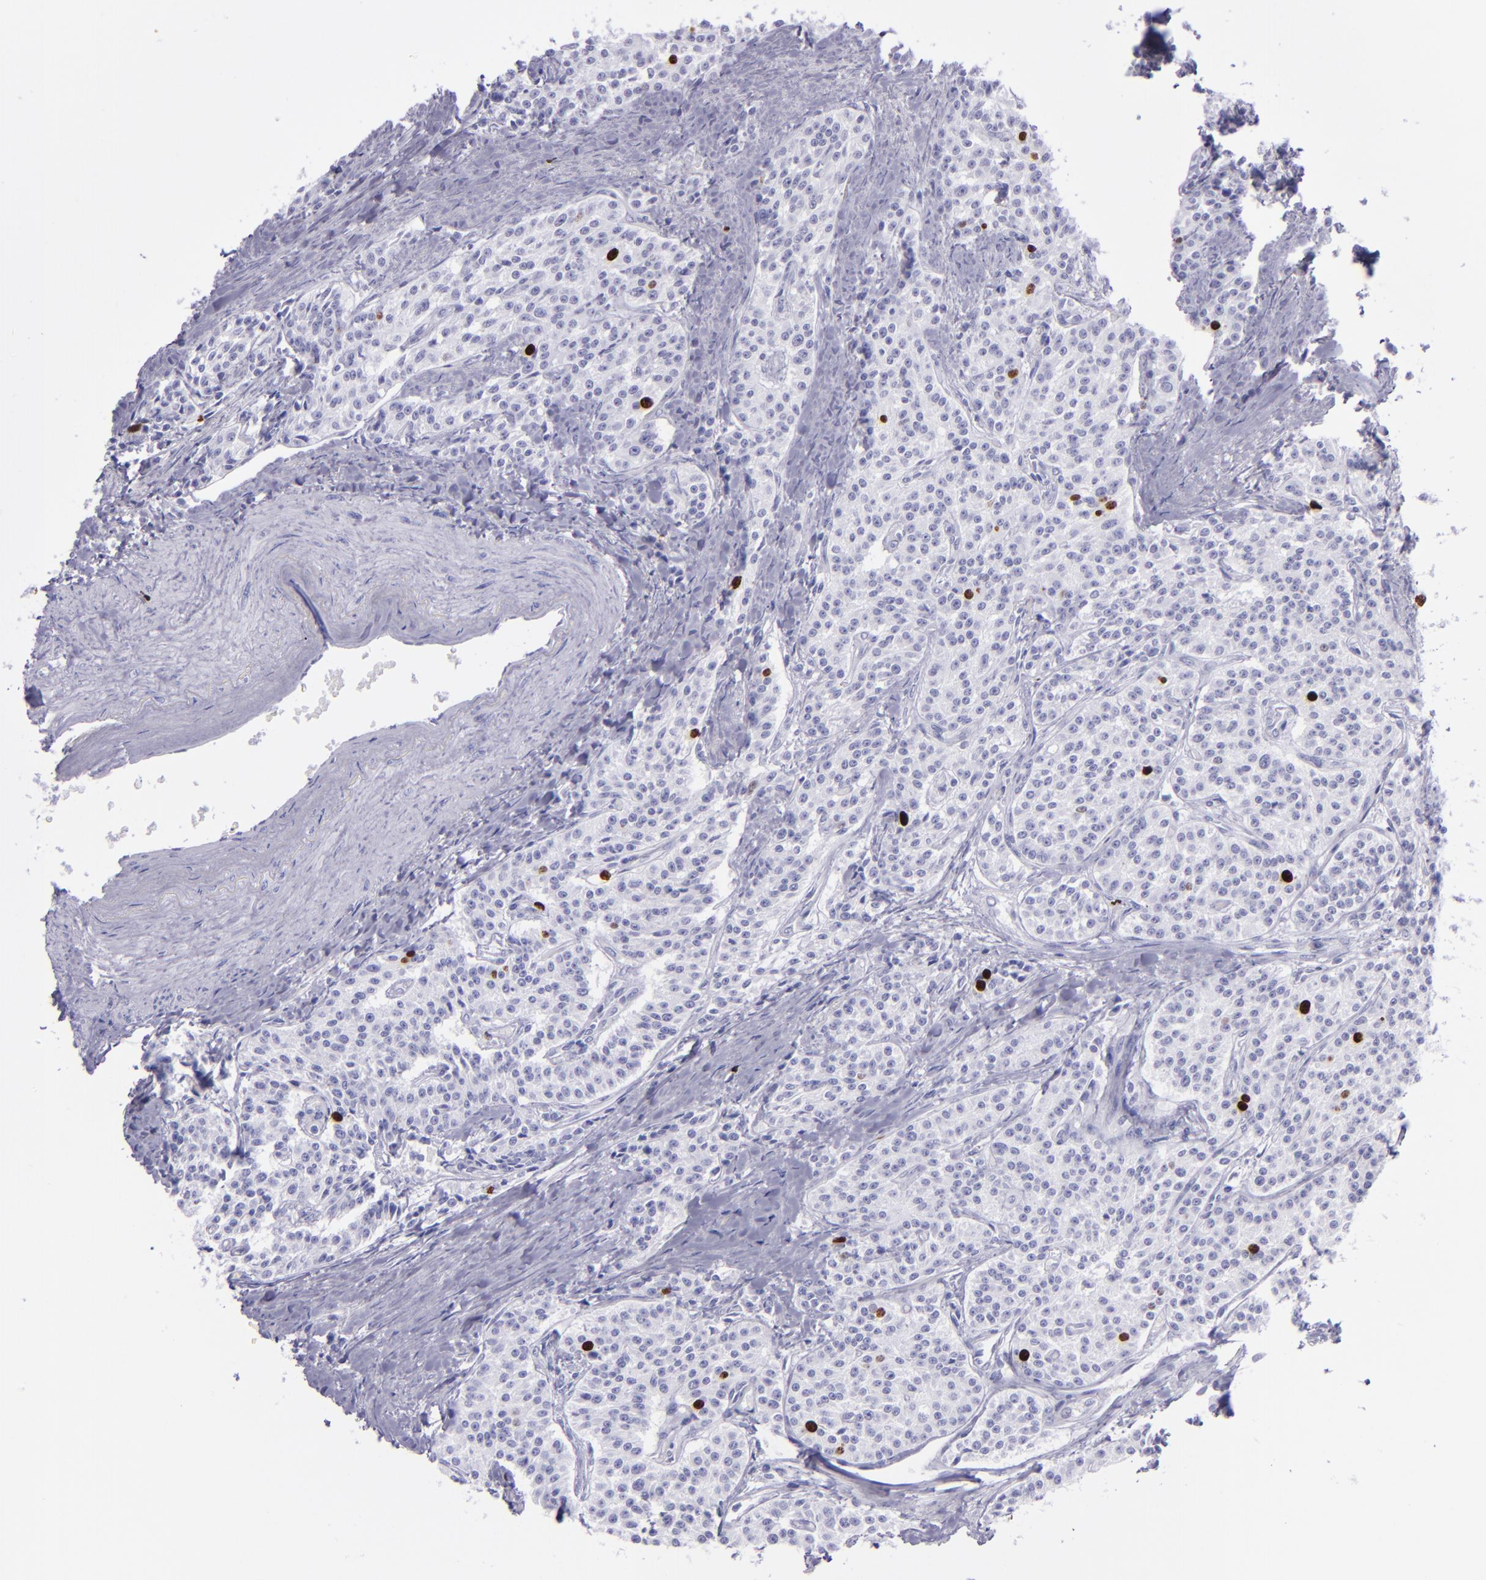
{"staining": {"intensity": "strong", "quantity": "<25%", "location": "nuclear"}, "tissue": "carcinoid", "cell_type": "Tumor cells", "image_type": "cancer", "snomed": [{"axis": "morphology", "description": "Carcinoid, malignant, NOS"}, {"axis": "topography", "description": "Stomach"}], "caption": "About <25% of tumor cells in malignant carcinoid demonstrate strong nuclear protein expression as visualized by brown immunohistochemical staining.", "gene": "TOP2A", "patient": {"sex": "female", "age": 76}}